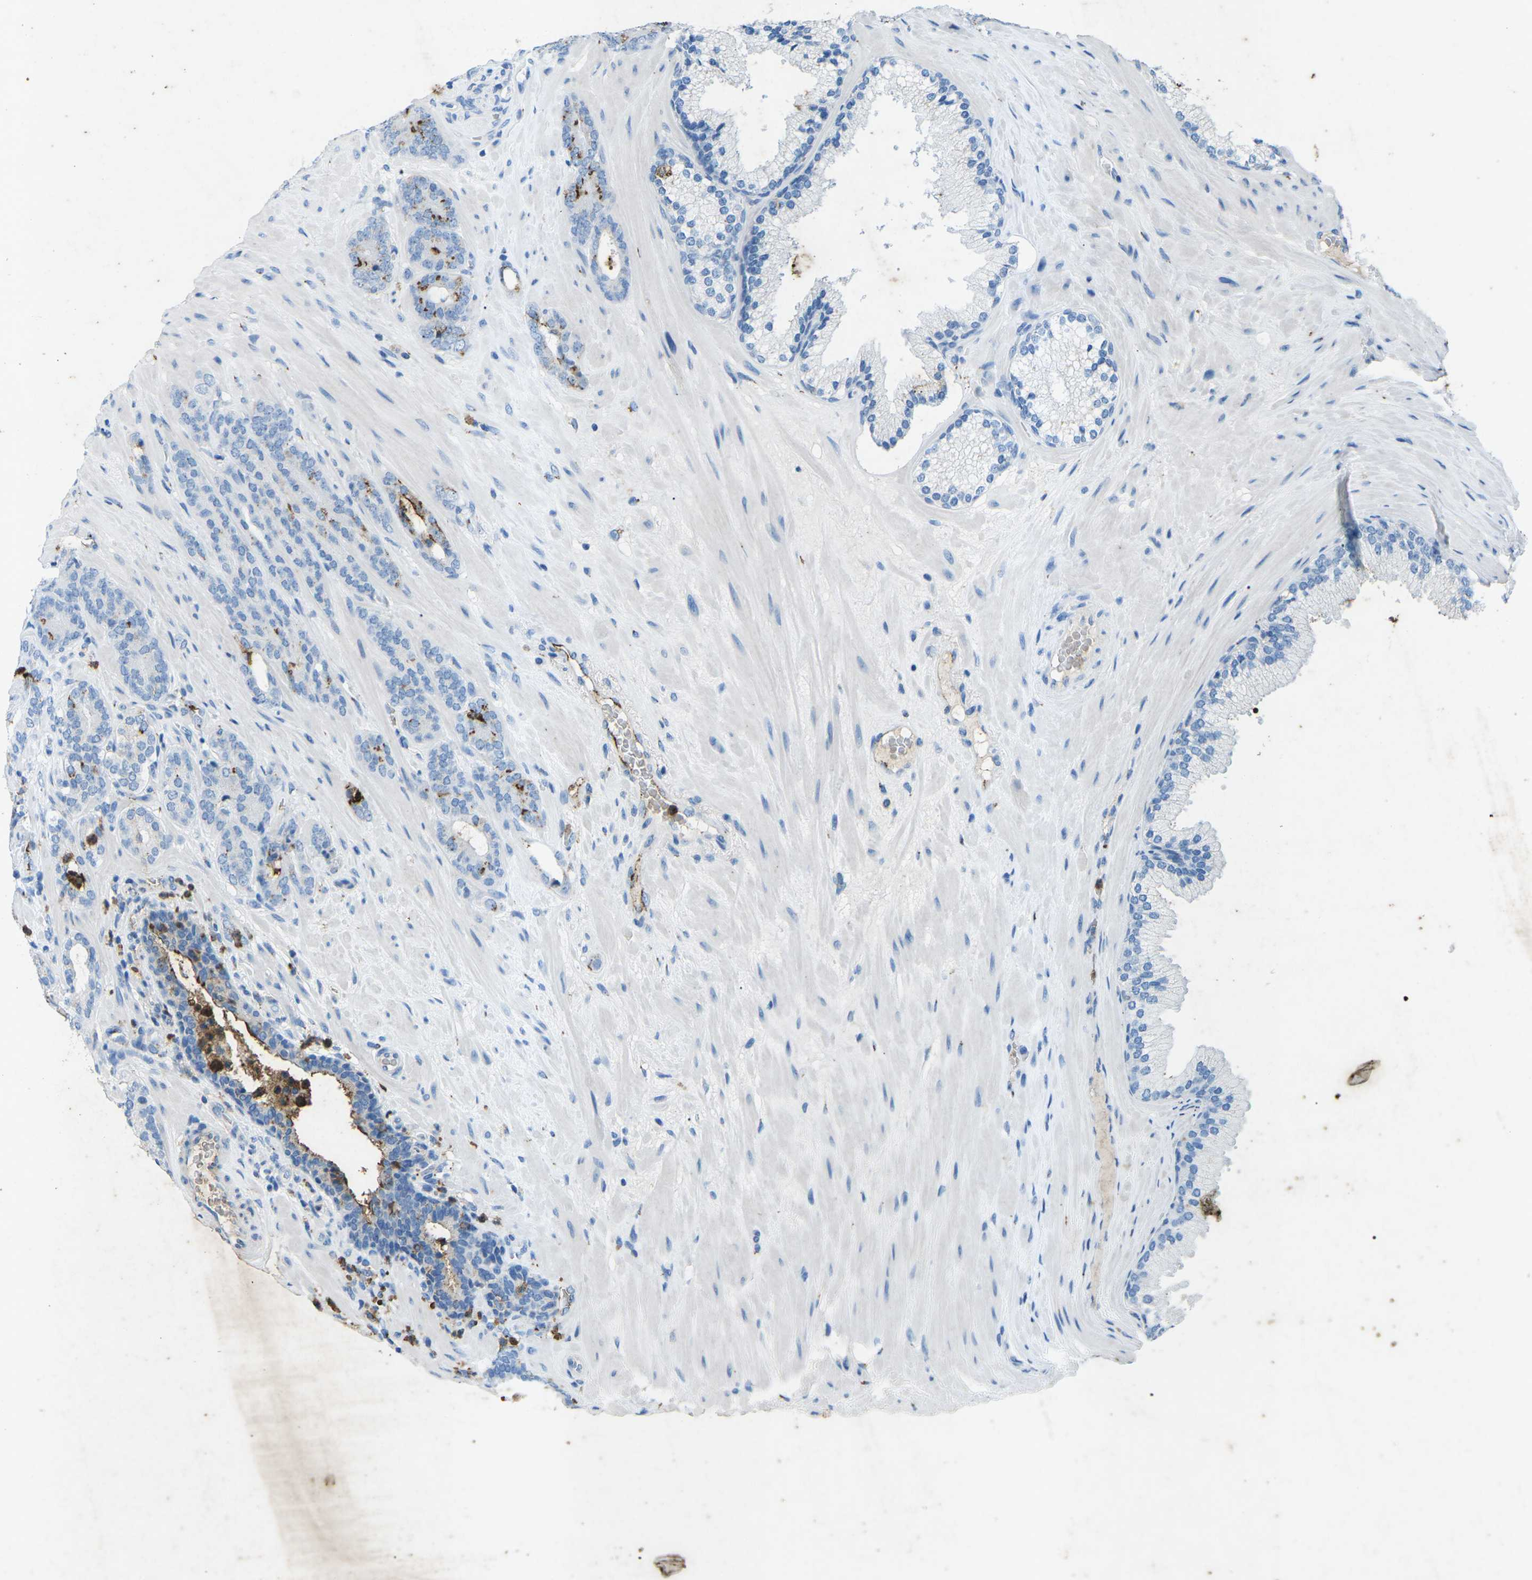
{"staining": {"intensity": "moderate", "quantity": "<25%", "location": "cytoplasmic/membranous"}, "tissue": "prostate cancer", "cell_type": "Tumor cells", "image_type": "cancer", "snomed": [{"axis": "morphology", "description": "Adenocarcinoma, Low grade"}, {"axis": "topography", "description": "Prostate"}], "caption": "Protein expression analysis of prostate cancer (adenocarcinoma (low-grade)) demonstrates moderate cytoplasmic/membranous staining in about <25% of tumor cells.", "gene": "CTAGE1", "patient": {"sex": "male", "age": 63}}